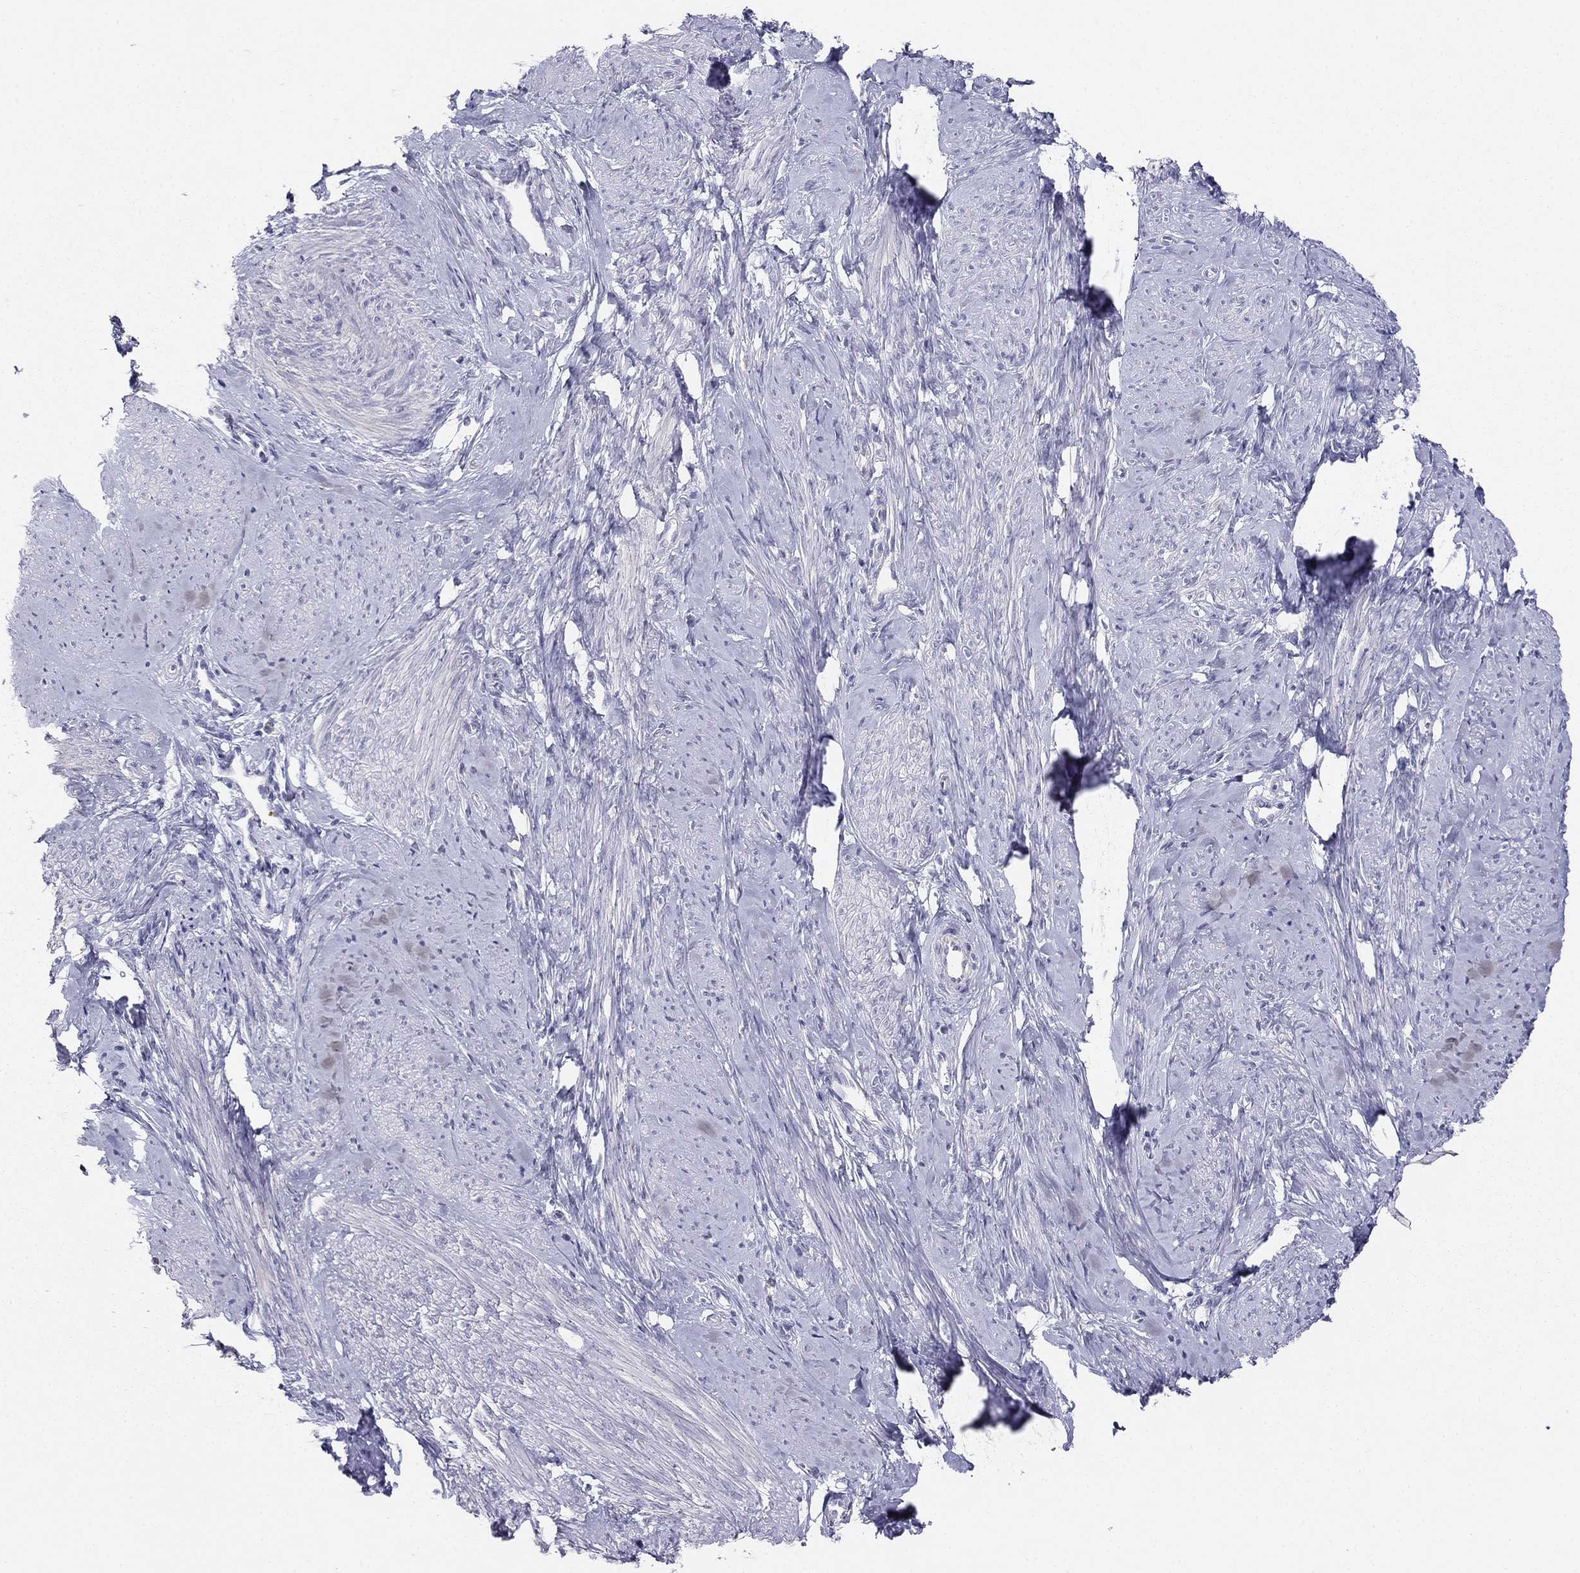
{"staining": {"intensity": "negative", "quantity": "none", "location": "none"}, "tissue": "smooth muscle", "cell_type": "Smooth muscle cells", "image_type": "normal", "snomed": [{"axis": "morphology", "description": "Normal tissue, NOS"}, {"axis": "topography", "description": "Smooth muscle"}], "caption": "IHC photomicrograph of benign smooth muscle: human smooth muscle stained with DAB demonstrates no significant protein expression in smooth muscle cells.", "gene": "MGAT4C", "patient": {"sex": "female", "age": 48}}